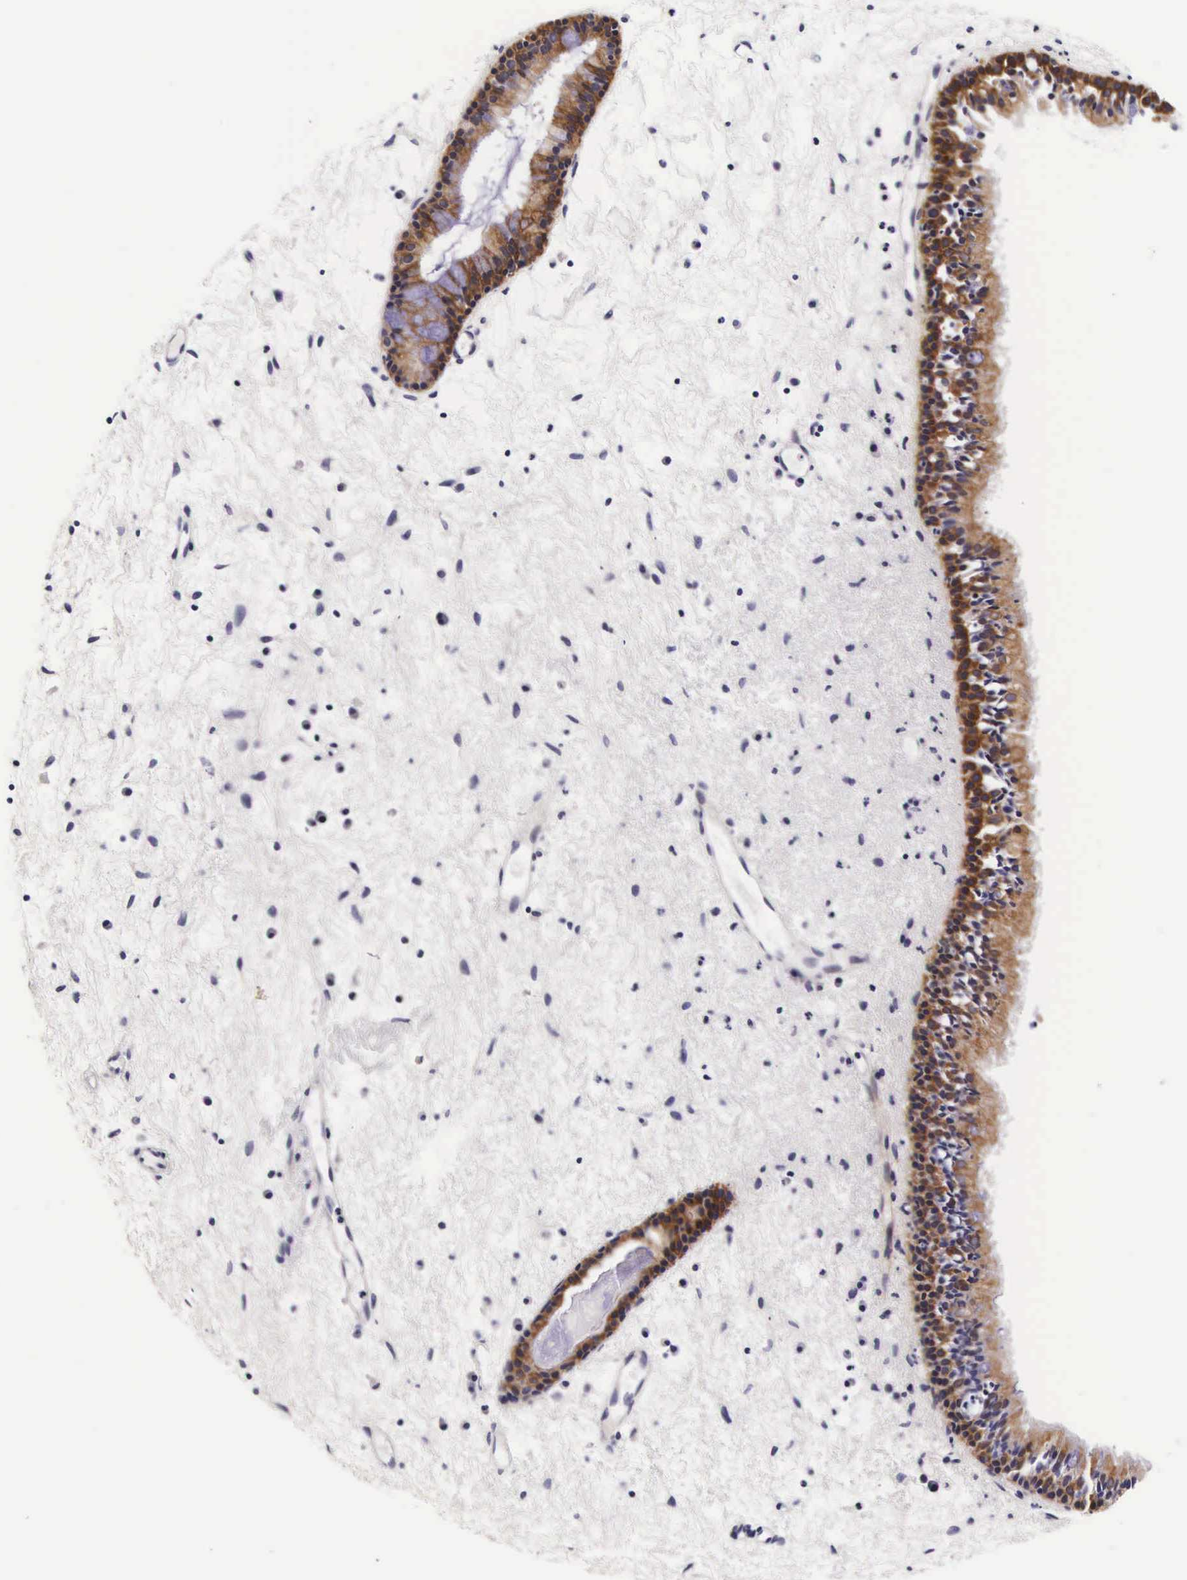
{"staining": {"intensity": "strong", "quantity": ">75%", "location": "cytoplasmic/membranous"}, "tissue": "nasopharynx", "cell_type": "Respiratory epithelial cells", "image_type": "normal", "snomed": [{"axis": "morphology", "description": "Normal tissue, NOS"}, {"axis": "topography", "description": "Nasopharynx"}], "caption": "Protein expression analysis of normal human nasopharynx reveals strong cytoplasmic/membranous positivity in about >75% of respiratory epithelial cells. The staining is performed using DAB brown chromogen to label protein expression. The nuclei are counter-stained blue using hematoxylin.", "gene": "UPRT", "patient": {"sex": "female", "age": 78}}